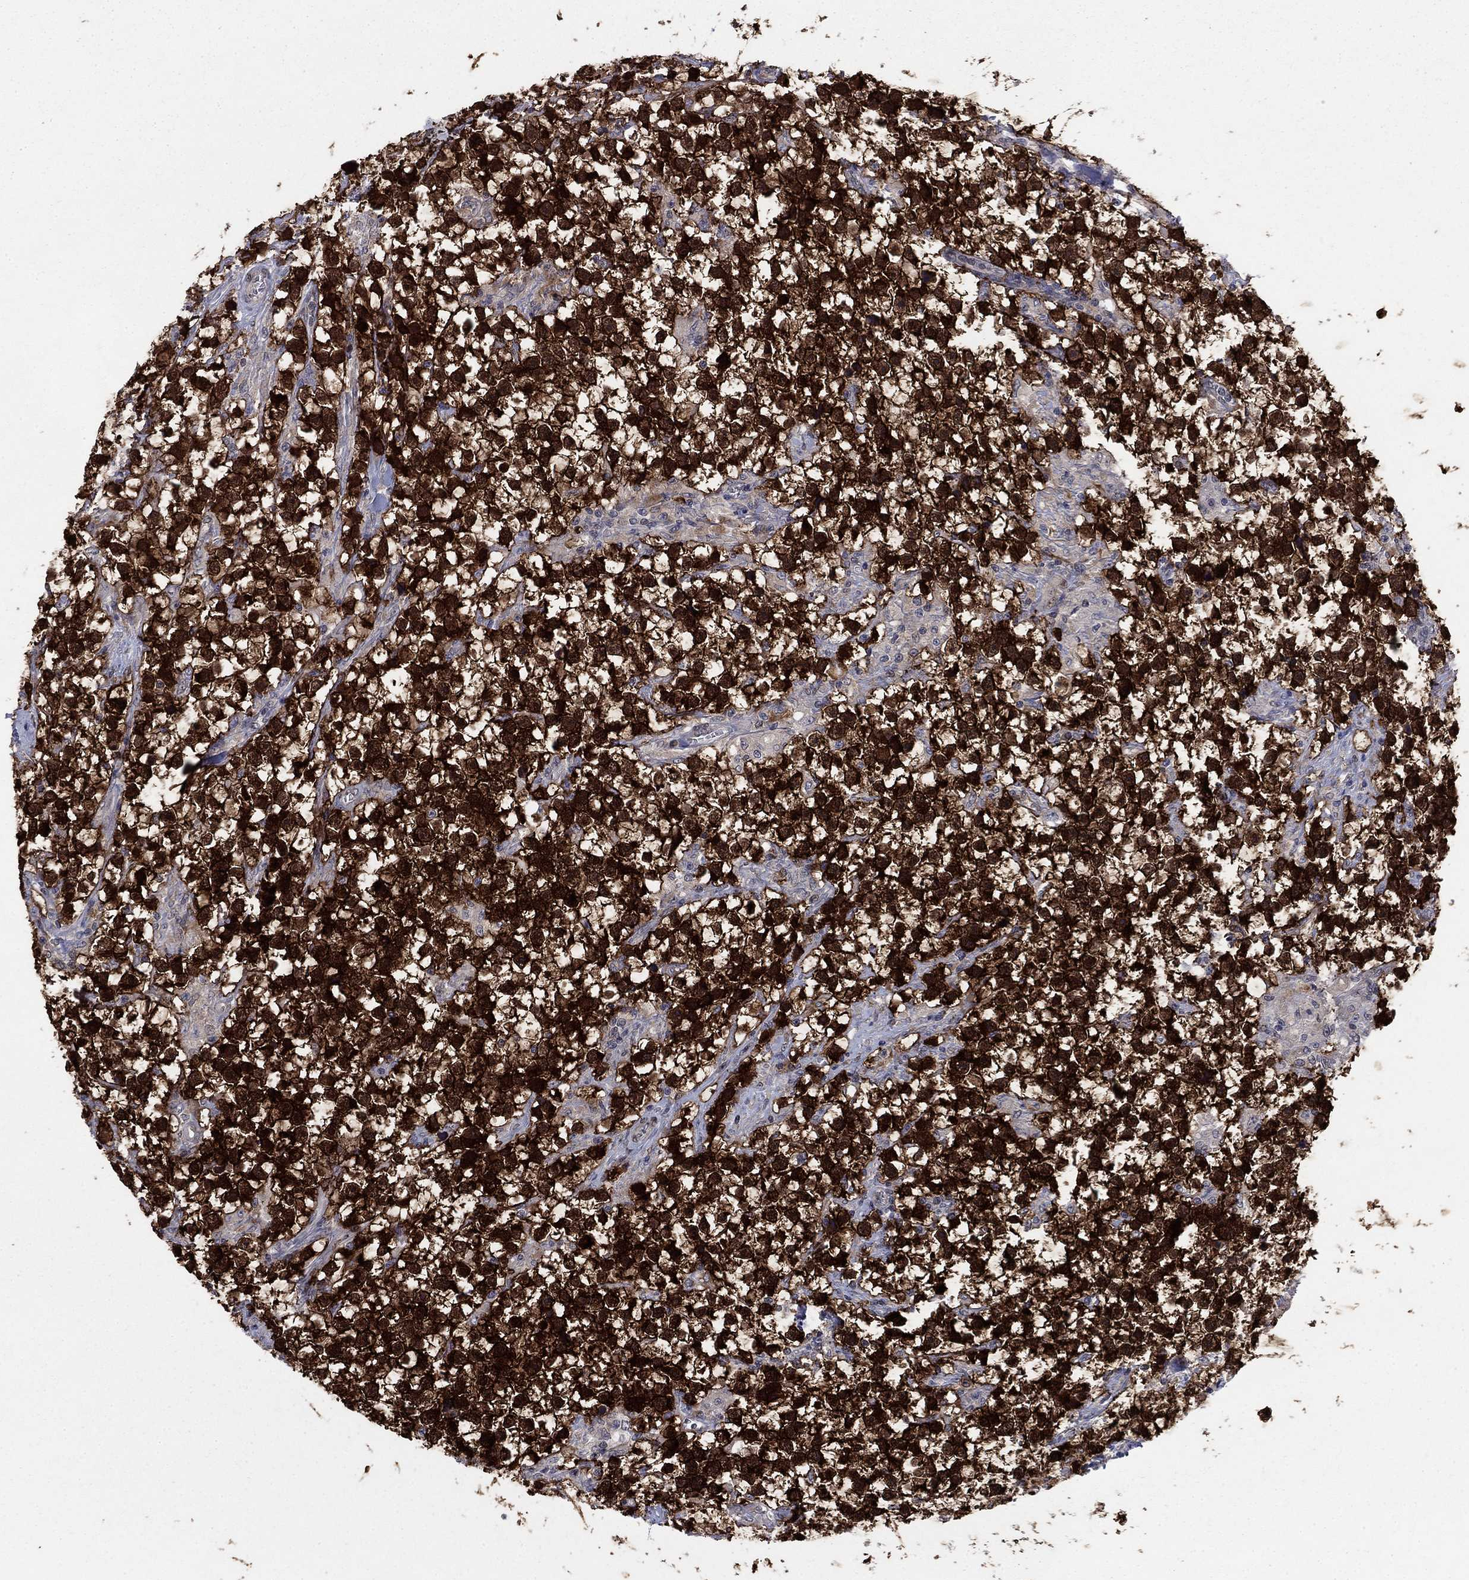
{"staining": {"intensity": "strong", "quantity": ">75%", "location": "cytoplasmic/membranous,nuclear"}, "tissue": "testis cancer", "cell_type": "Tumor cells", "image_type": "cancer", "snomed": [{"axis": "morphology", "description": "Seminoma, NOS"}, {"axis": "topography", "description": "Testis"}], "caption": "A micrograph showing strong cytoplasmic/membranous and nuclear staining in about >75% of tumor cells in testis seminoma, as visualized by brown immunohistochemical staining.", "gene": "FKBP4", "patient": {"sex": "male", "age": 59}}